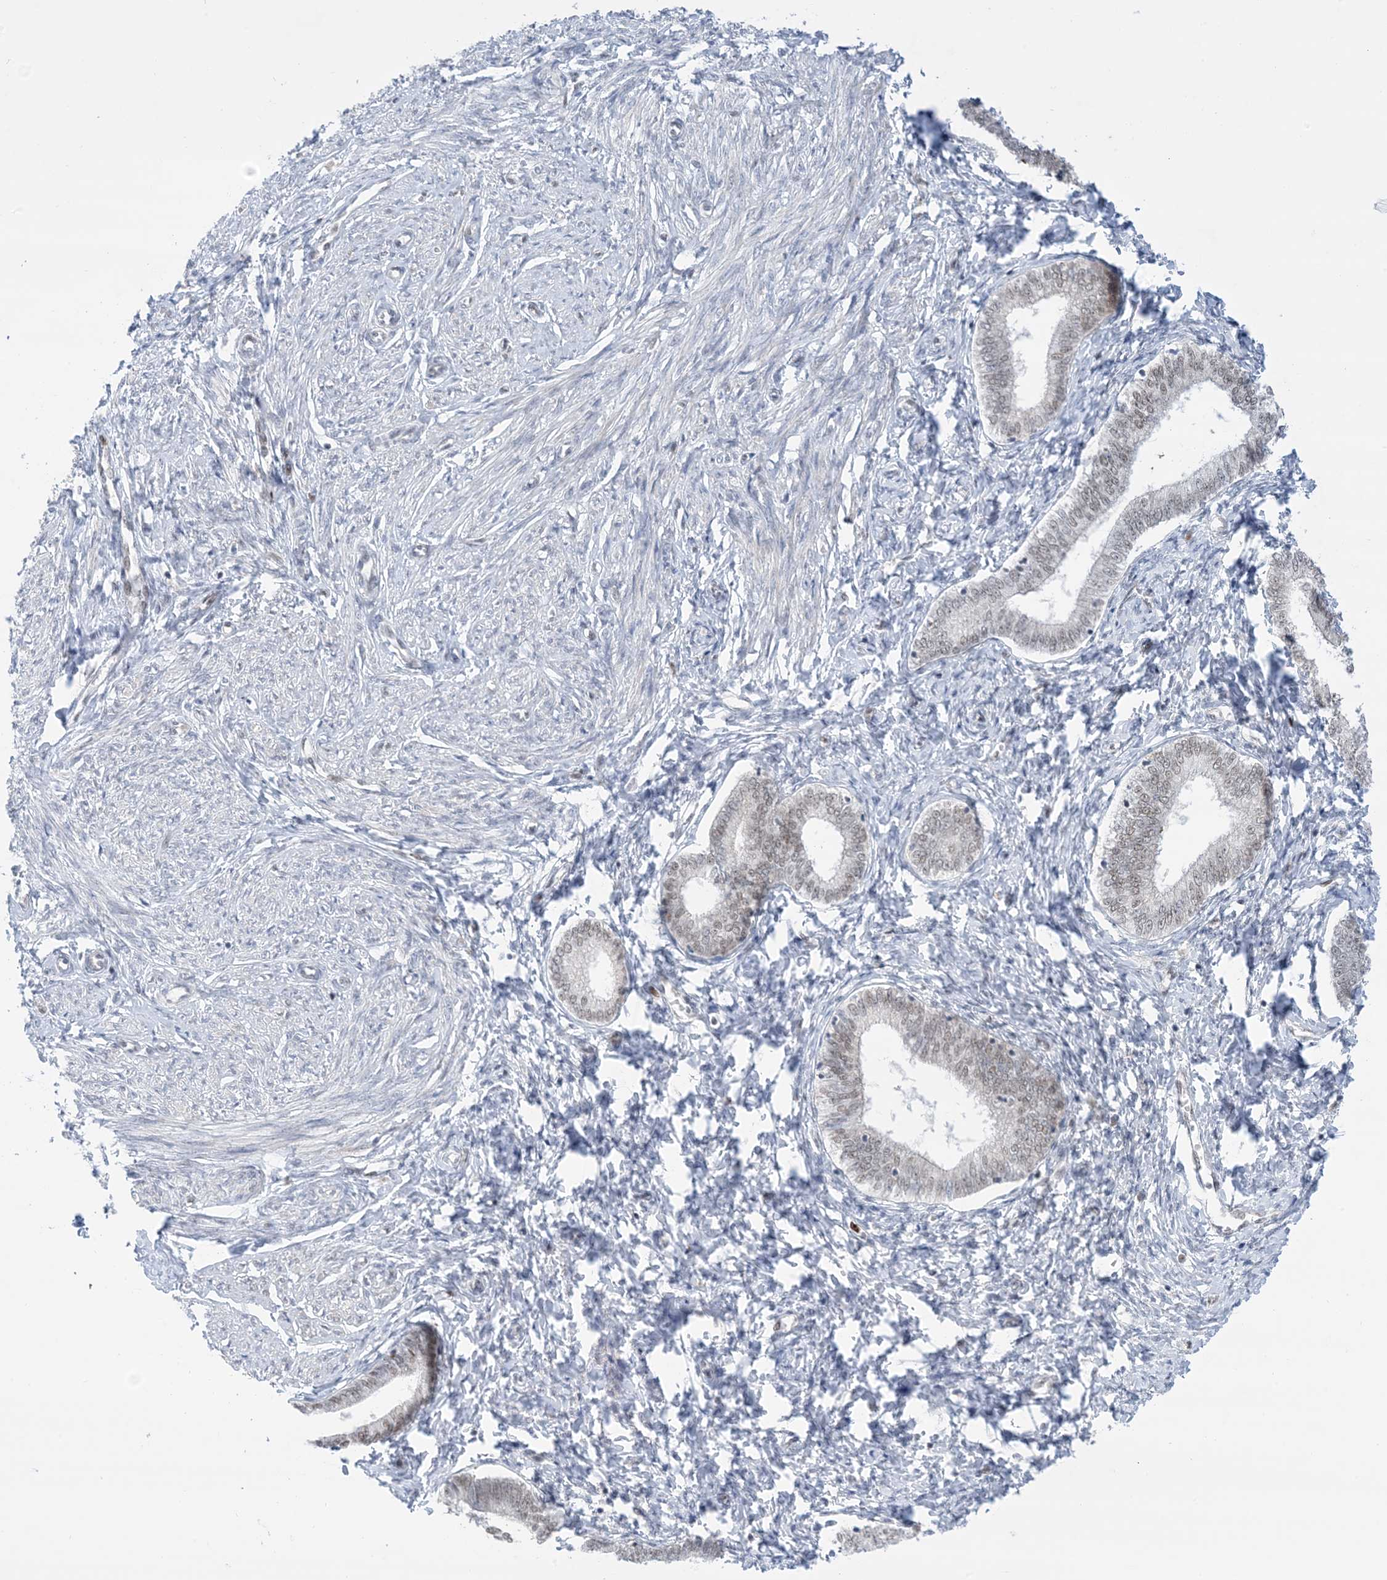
{"staining": {"intensity": "weak", "quantity": "<25%", "location": "nuclear"}, "tissue": "endometrium", "cell_type": "Cells in endometrial stroma", "image_type": "normal", "snomed": [{"axis": "morphology", "description": "Normal tissue, NOS"}, {"axis": "topography", "description": "Endometrium"}], "caption": "Immunohistochemistry (IHC) of normal endometrium exhibits no staining in cells in endometrial stroma.", "gene": "TFPT", "patient": {"sex": "female", "age": 72}}